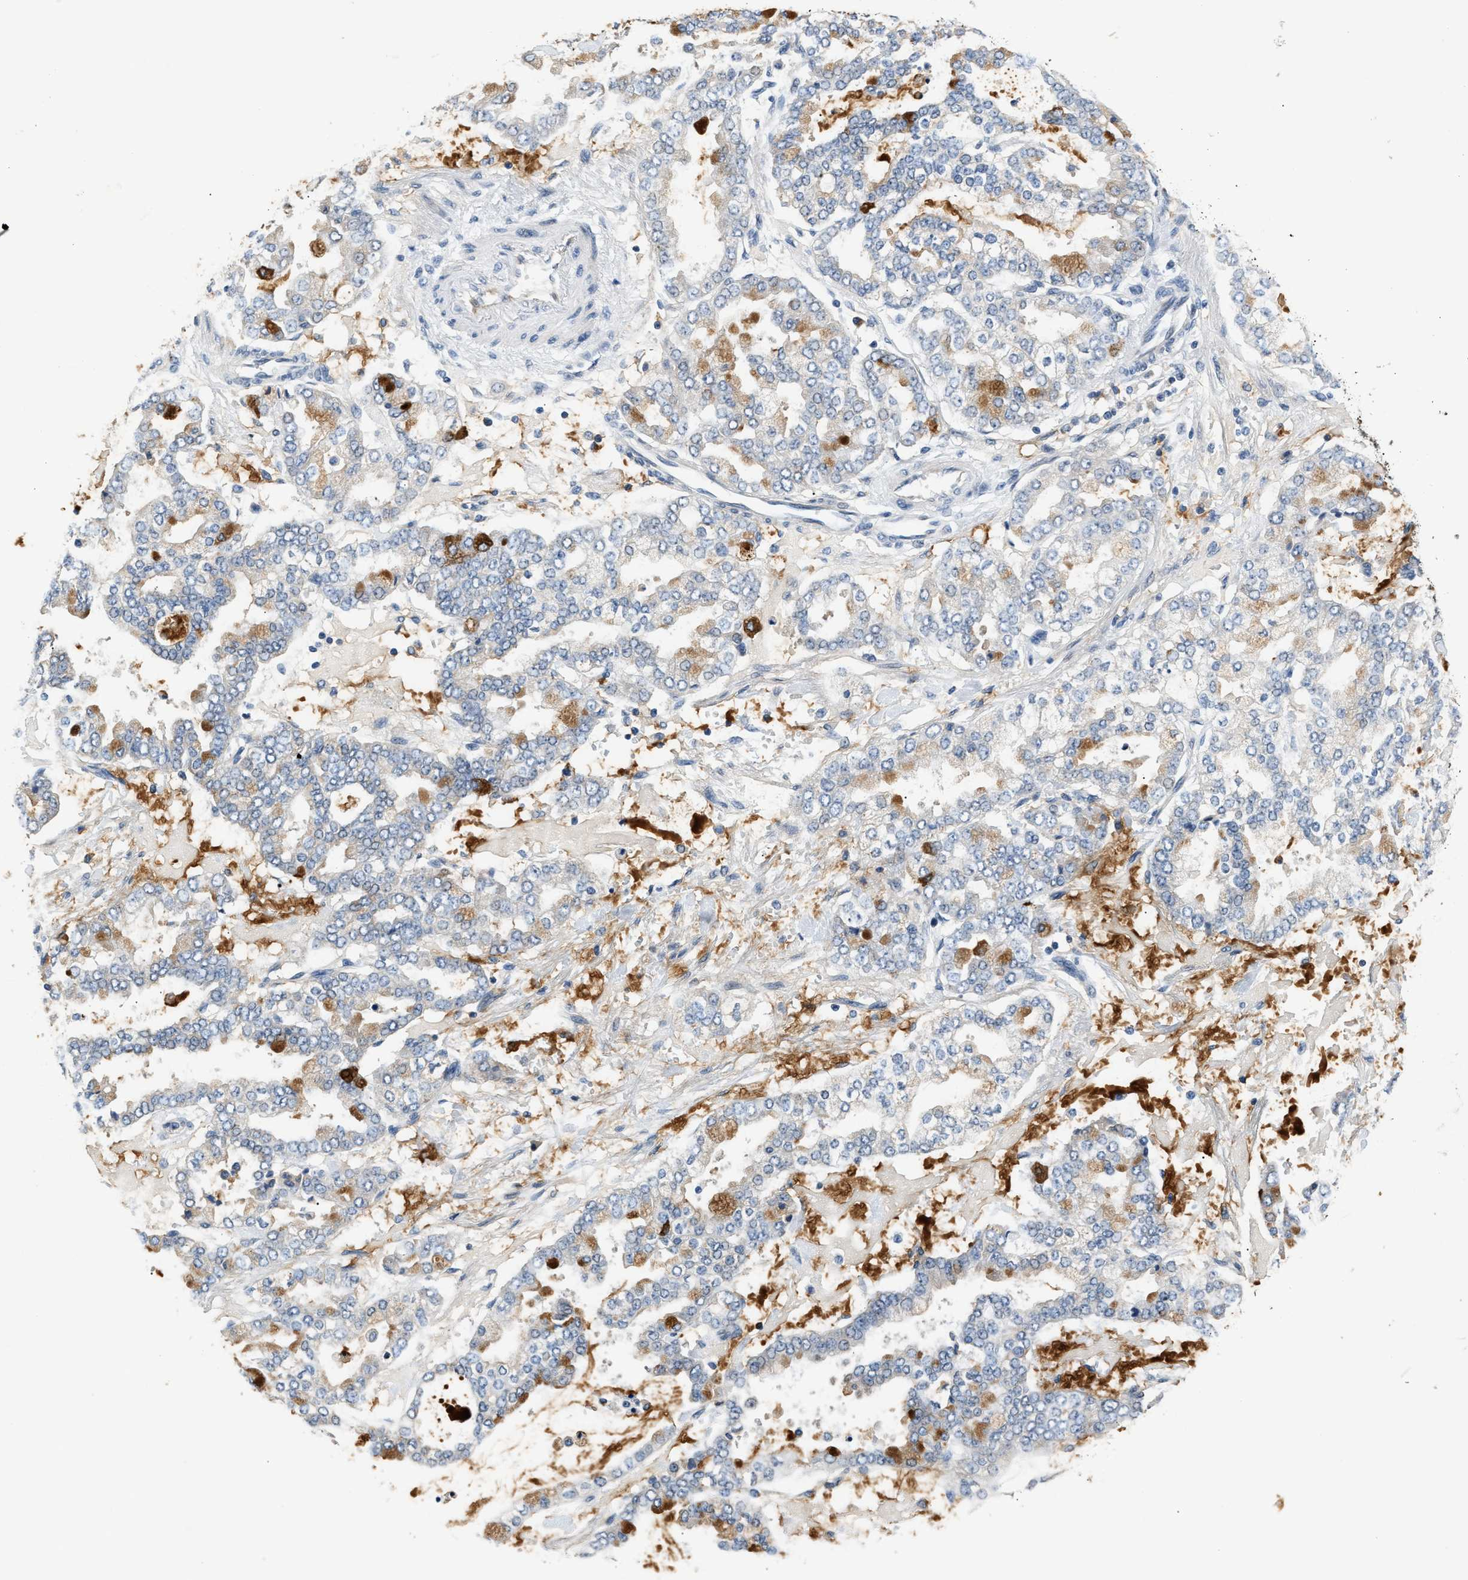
{"staining": {"intensity": "moderate", "quantity": "25%-75%", "location": "cytoplasmic/membranous"}, "tissue": "stomach cancer", "cell_type": "Tumor cells", "image_type": "cancer", "snomed": [{"axis": "morphology", "description": "Normal tissue, NOS"}, {"axis": "morphology", "description": "Adenocarcinoma, NOS"}, {"axis": "topography", "description": "Stomach, upper"}, {"axis": "topography", "description": "Stomach"}], "caption": "Brown immunohistochemical staining in human stomach cancer (adenocarcinoma) demonstrates moderate cytoplasmic/membranous expression in about 25%-75% of tumor cells.", "gene": "PPM1H", "patient": {"sex": "male", "age": 76}}